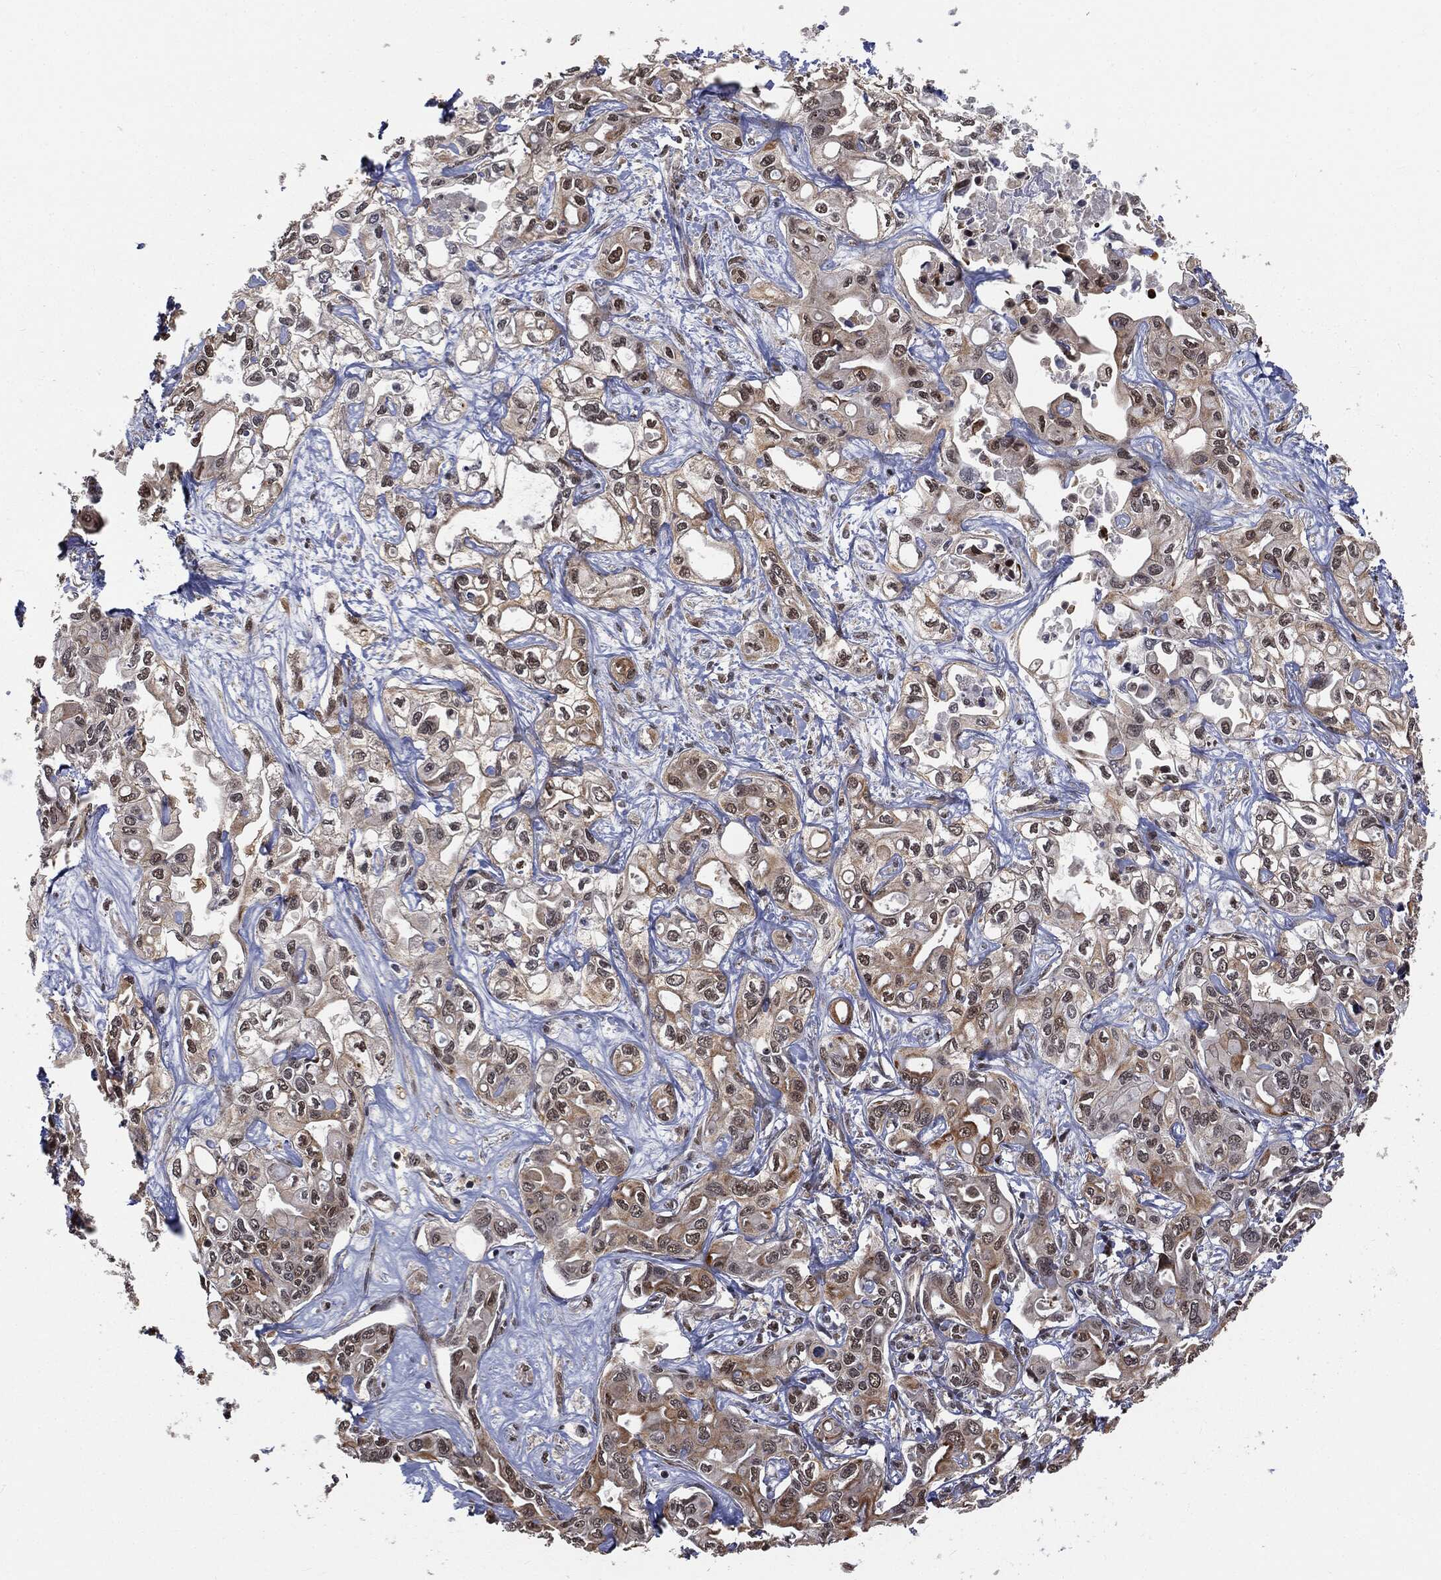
{"staining": {"intensity": "strong", "quantity": "<25%", "location": "cytoplasmic/membranous,nuclear"}, "tissue": "liver cancer", "cell_type": "Tumor cells", "image_type": "cancer", "snomed": [{"axis": "morphology", "description": "Cholangiocarcinoma"}, {"axis": "topography", "description": "Liver"}], "caption": "Tumor cells exhibit strong cytoplasmic/membranous and nuclear staining in approximately <25% of cells in liver cancer (cholangiocarcinoma).", "gene": "SHLD2", "patient": {"sex": "female", "age": 64}}